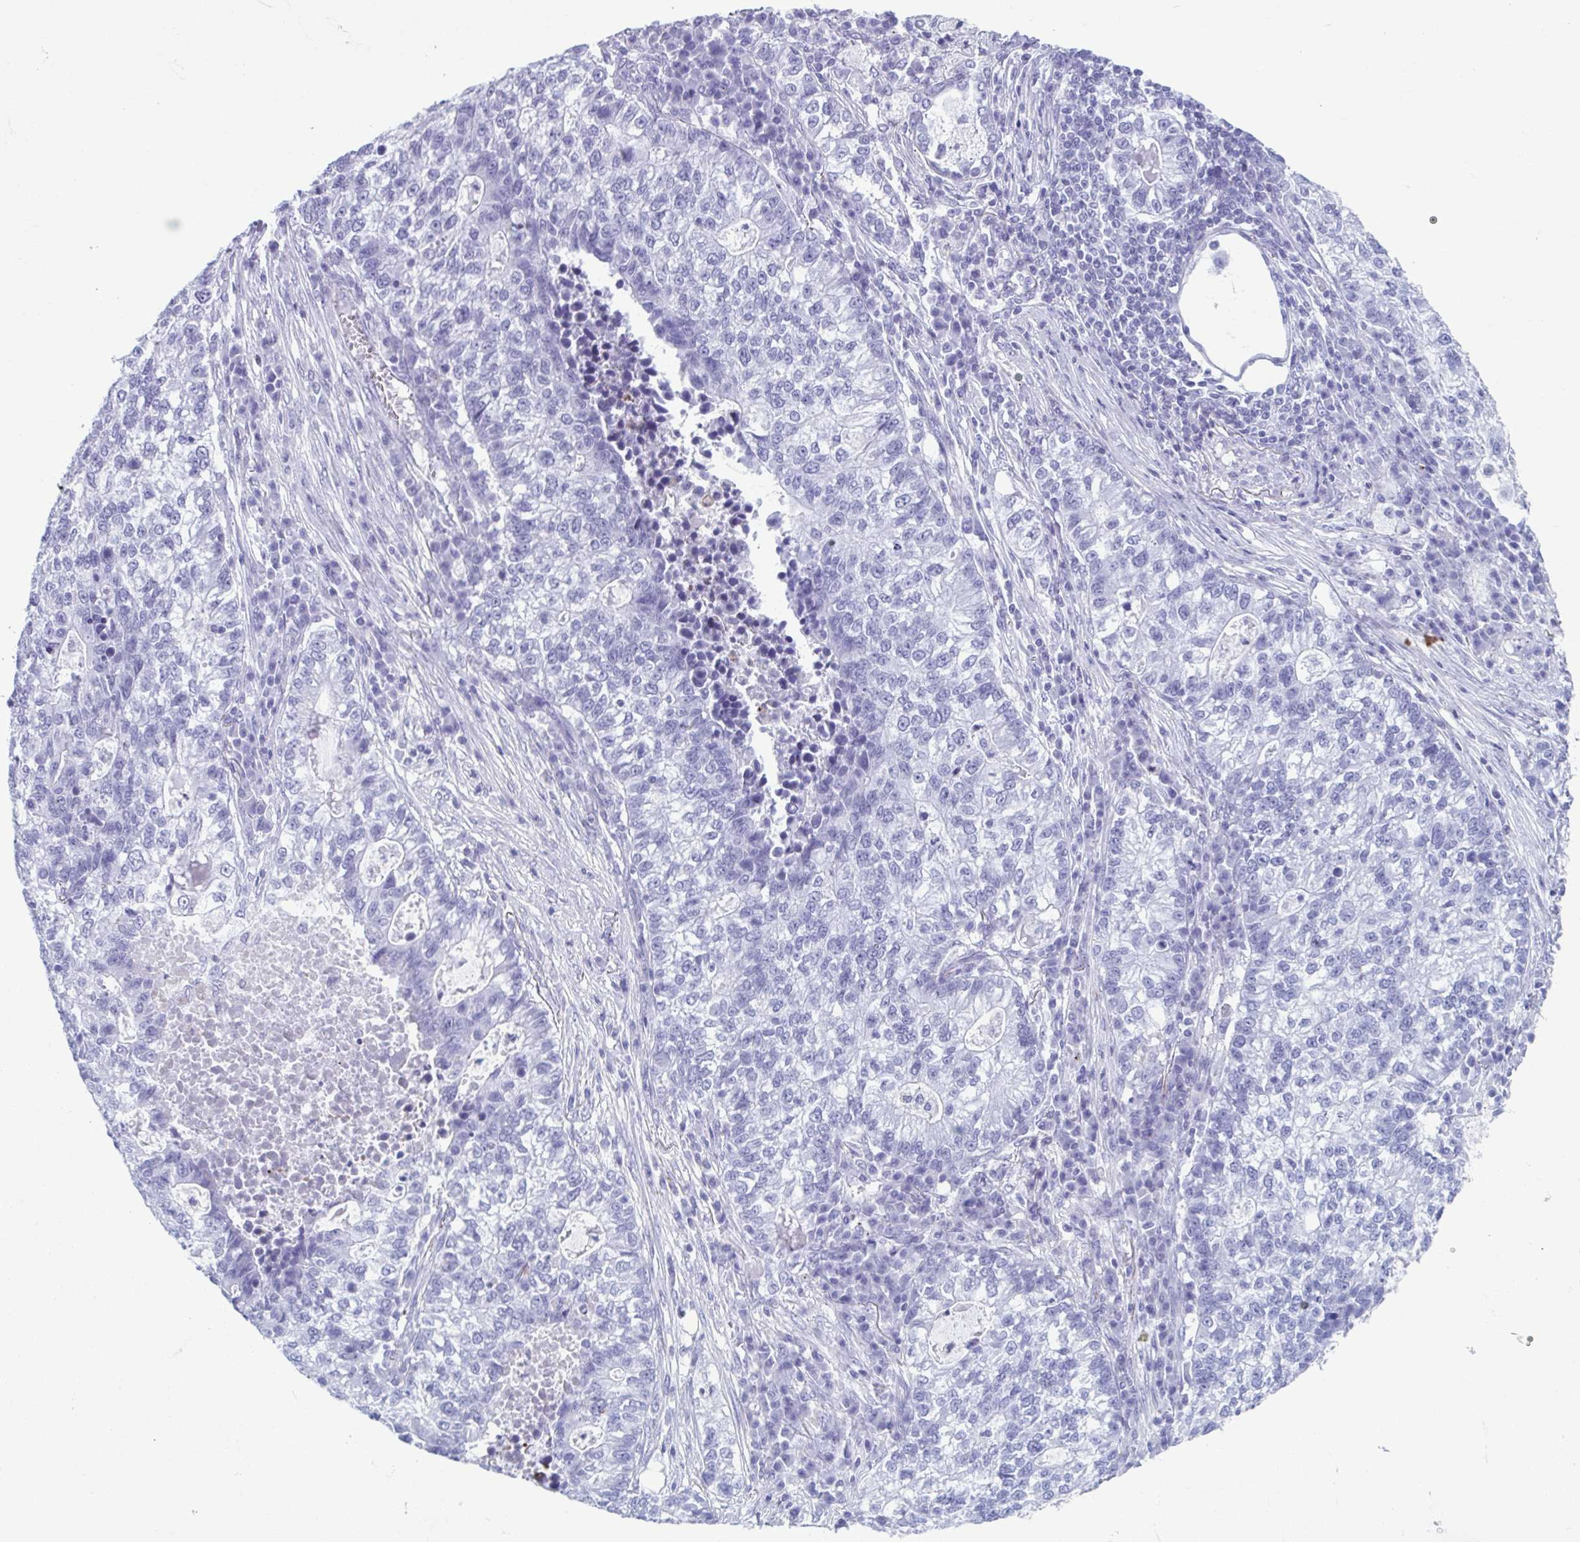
{"staining": {"intensity": "negative", "quantity": "none", "location": "none"}, "tissue": "lung cancer", "cell_type": "Tumor cells", "image_type": "cancer", "snomed": [{"axis": "morphology", "description": "Adenocarcinoma, NOS"}, {"axis": "topography", "description": "Lung"}], "caption": "The micrograph shows no staining of tumor cells in adenocarcinoma (lung).", "gene": "TCEAL3", "patient": {"sex": "male", "age": 57}}